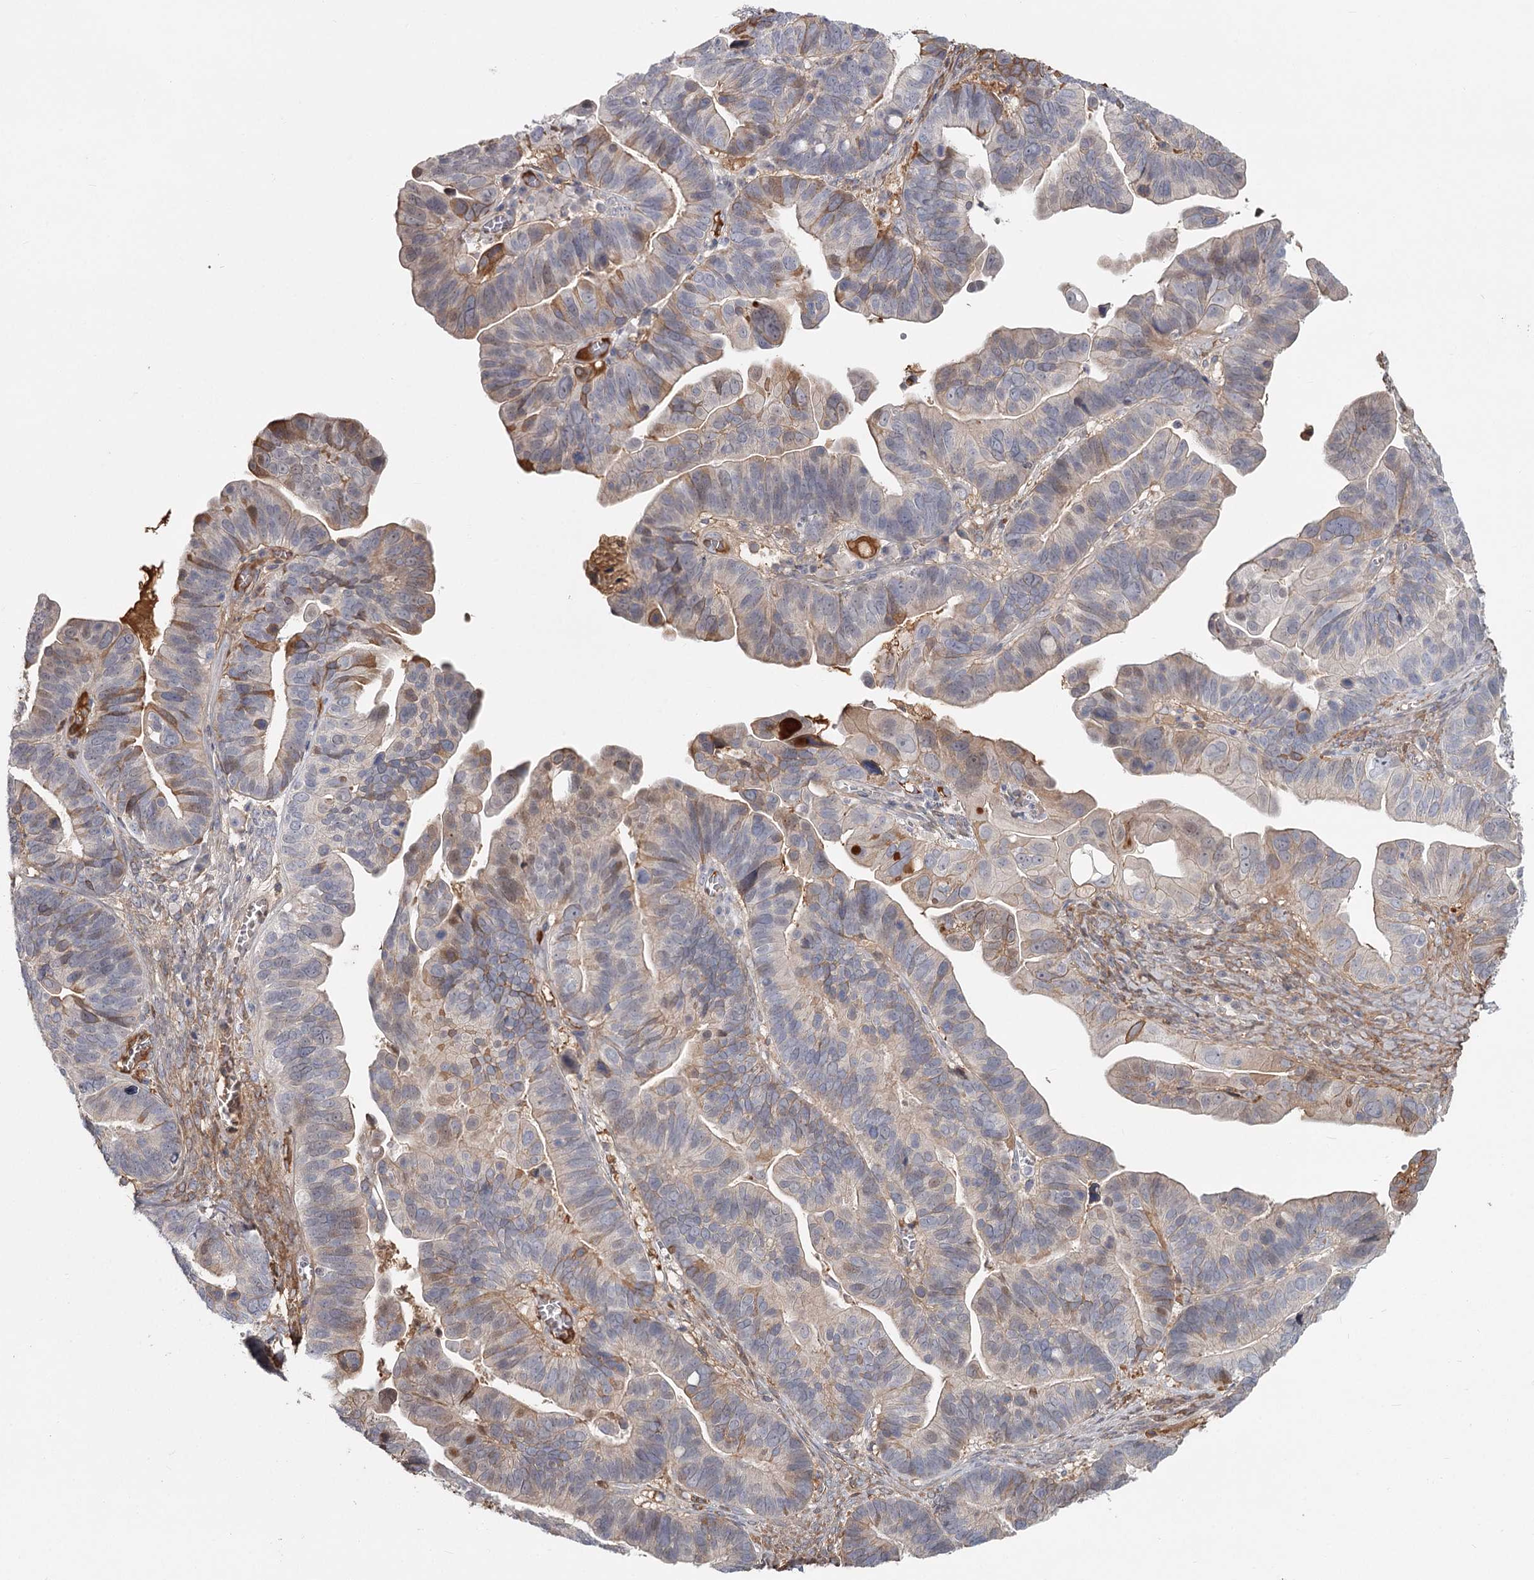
{"staining": {"intensity": "moderate", "quantity": "<25%", "location": "cytoplasmic/membranous"}, "tissue": "ovarian cancer", "cell_type": "Tumor cells", "image_type": "cancer", "snomed": [{"axis": "morphology", "description": "Cystadenocarcinoma, serous, NOS"}, {"axis": "topography", "description": "Ovary"}], "caption": "Serous cystadenocarcinoma (ovarian) tissue demonstrates moderate cytoplasmic/membranous staining in approximately <25% of tumor cells Immunohistochemistry (ihc) stains the protein in brown and the nuclei are stained blue.", "gene": "DHRS9", "patient": {"sex": "female", "age": 56}}